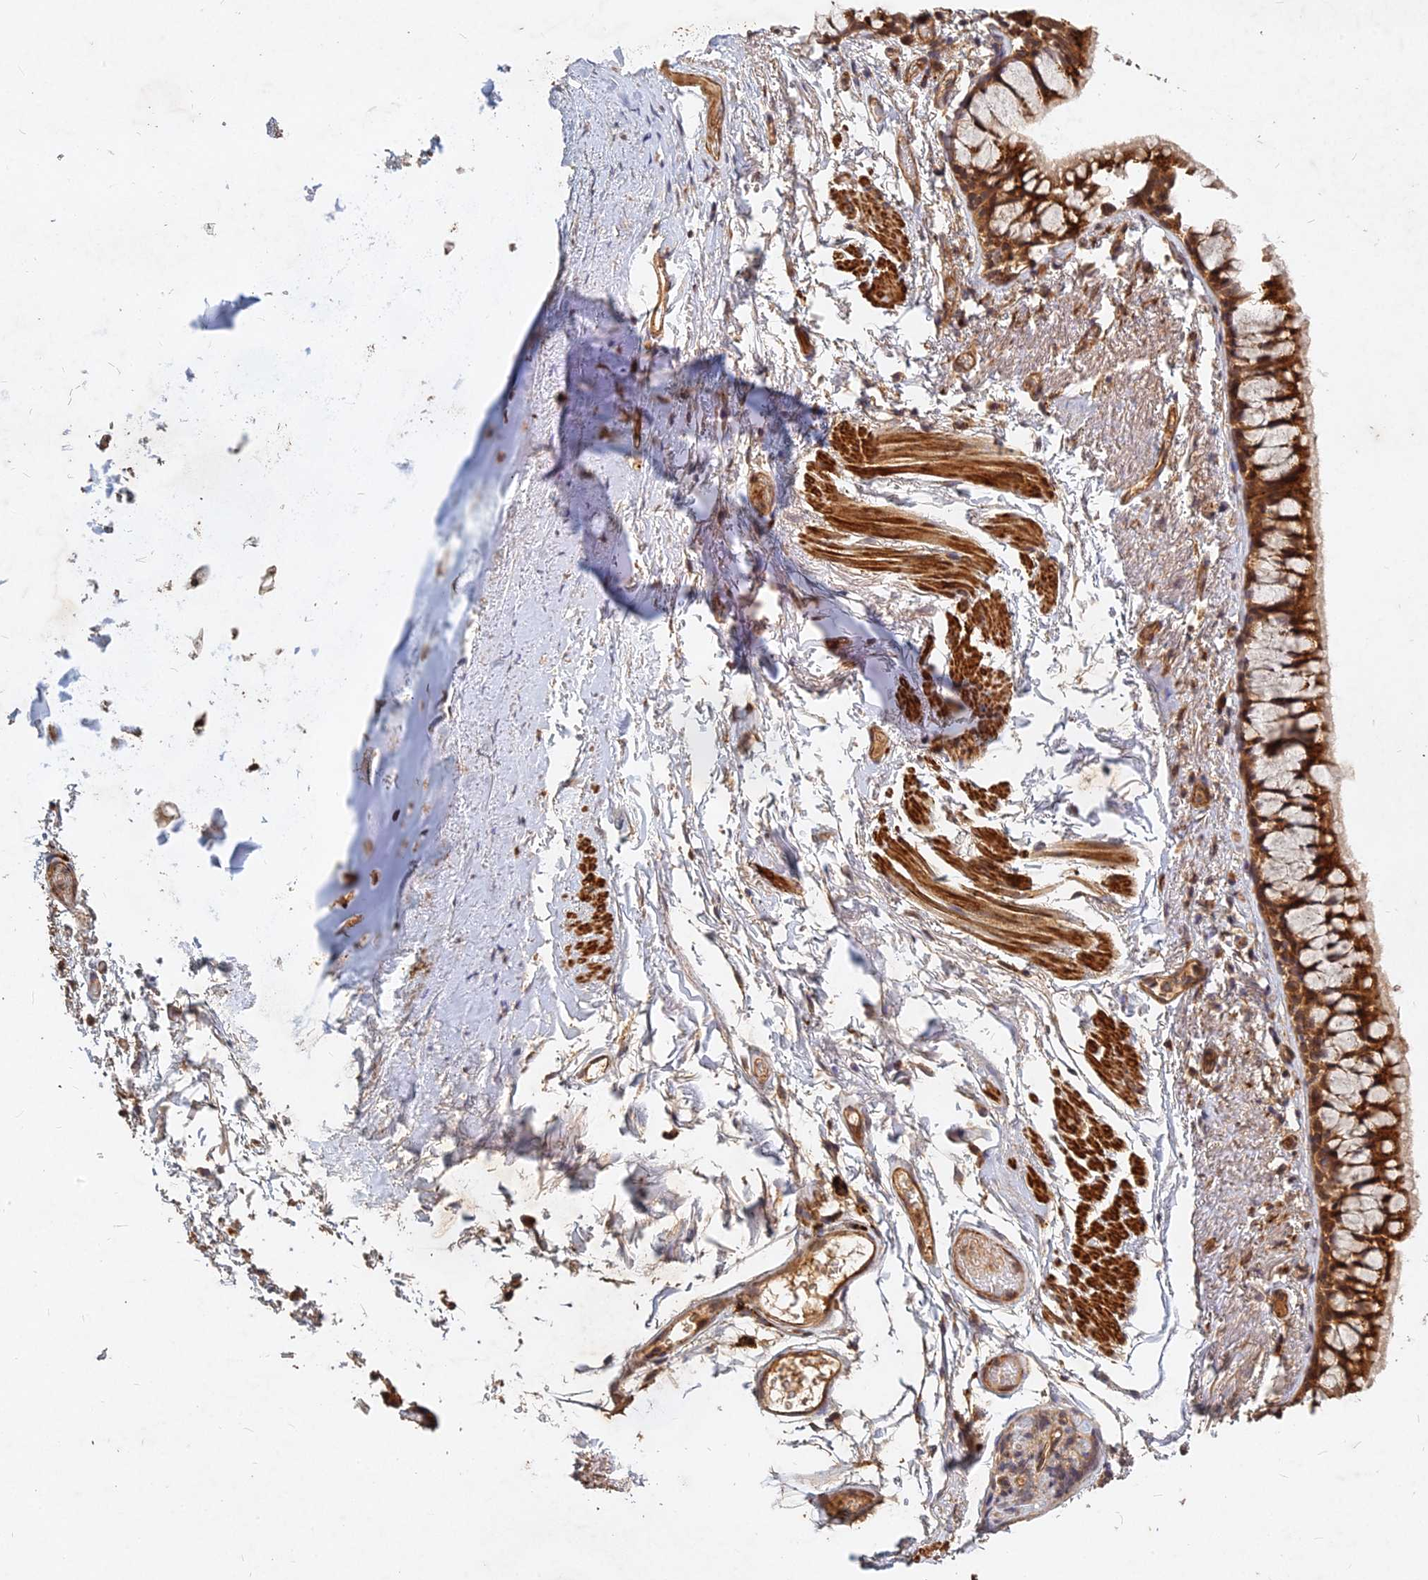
{"staining": {"intensity": "moderate", "quantity": ">75%", "location": "cytoplasmic/membranous"}, "tissue": "adipose tissue", "cell_type": "Adipocytes", "image_type": "normal", "snomed": [{"axis": "morphology", "description": "Normal tissue, NOS"}, {"axis": "topography", "description": "Cartilage tissue"}, {"axis": "topography", "description": "Bronchus"}], "caption": "Brown immunohistochemical staining in normal adipose tissue exhibits moderate cytoplasmic/membranous expression in about >75% of adipocytes. Nuclei are stained in blue.", "gene": "UBE2W", "patient": {"sex": "female", "age": 73}}